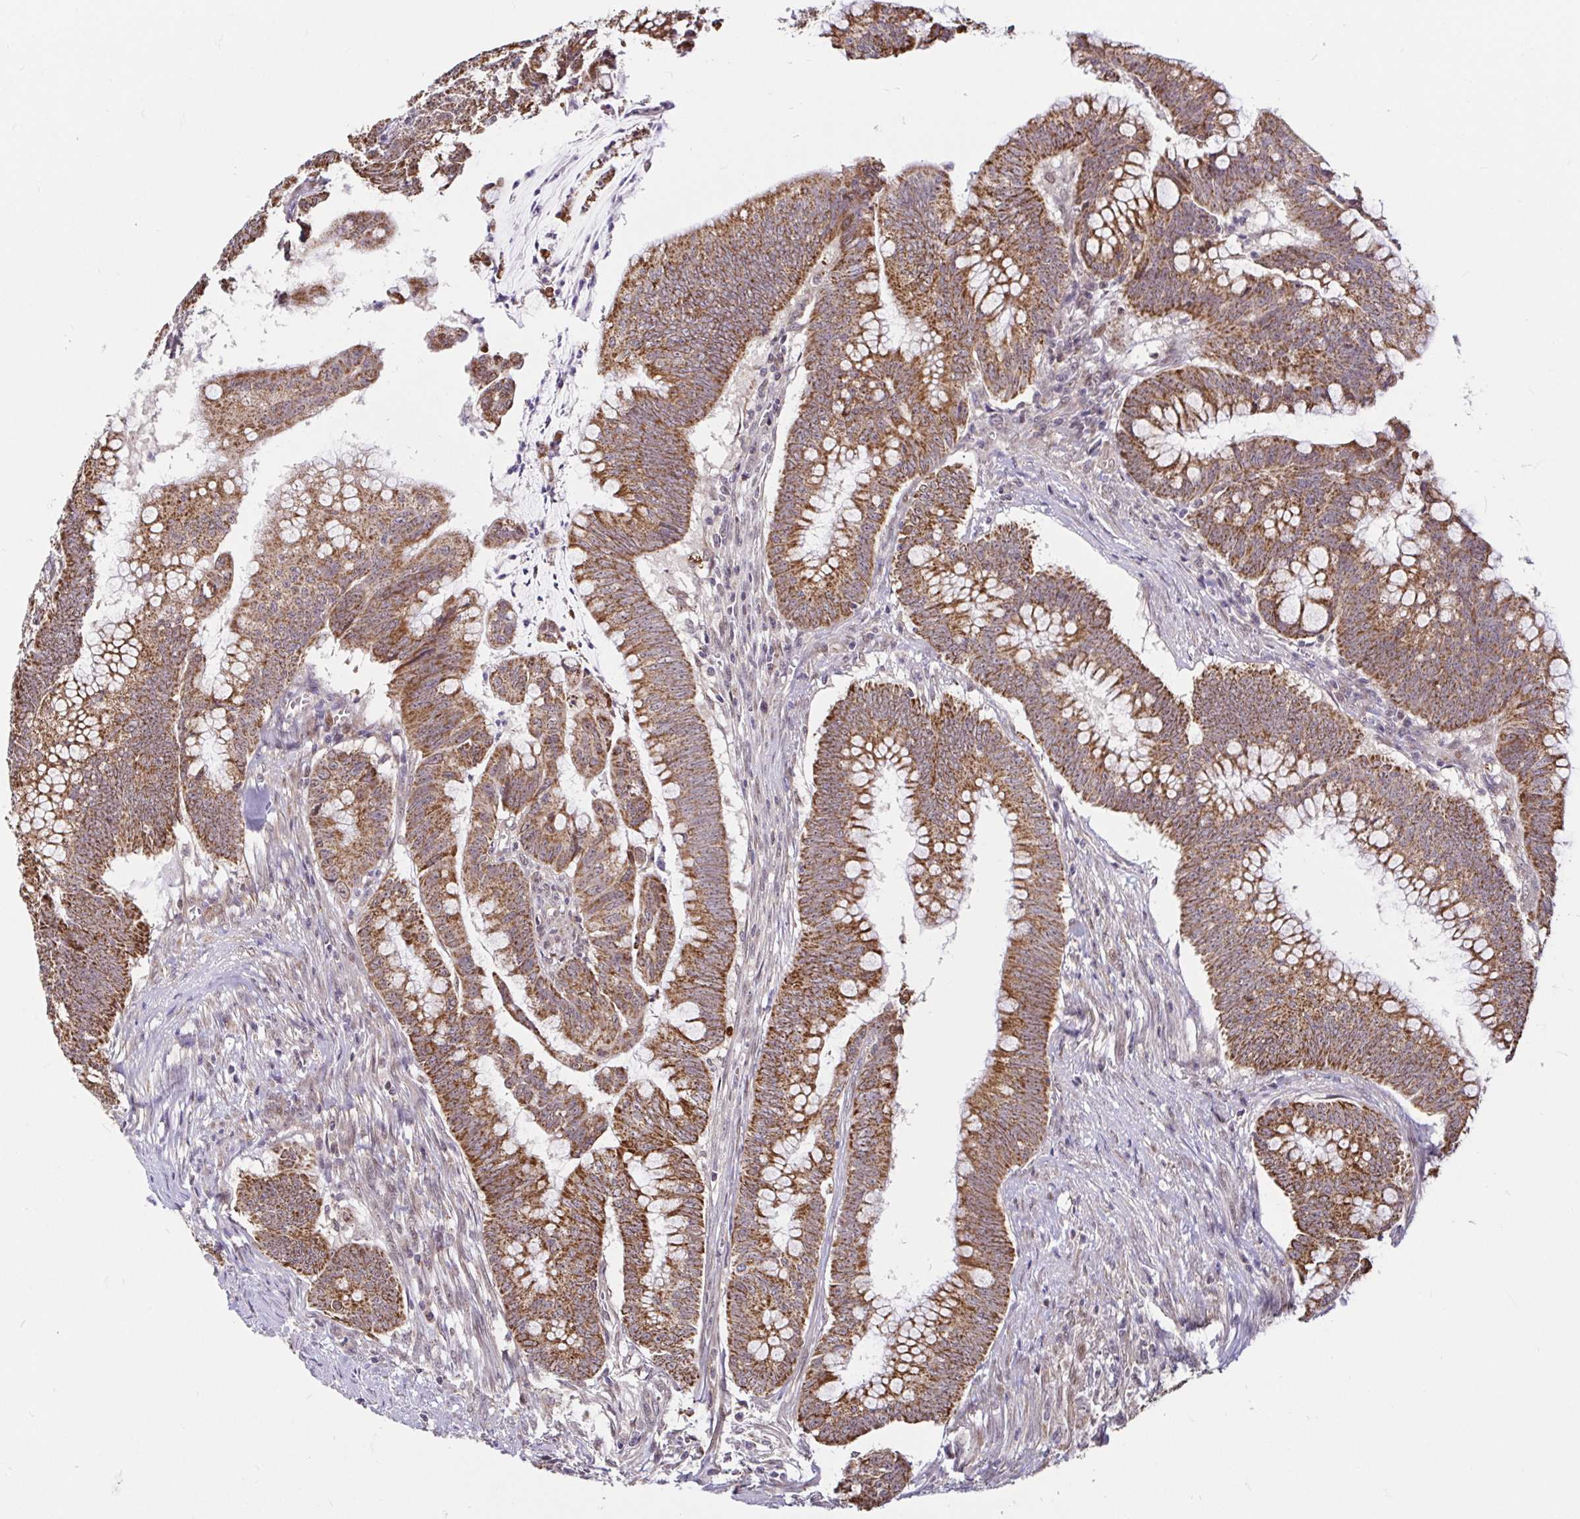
{"staining": {"intensity": "strong", "quantity": ">75%", "location": "cytoplasmic/membranous"}, "tissue": "colorectal cancer", "cell_type": "Tumor cells", "image_type": "cancer", "snomed": [{"axis": "morphology", "description": "Adenocarcinoma, NOS"}, {"axis": "topography", "description": "Colon"}], "caption": "IHC of colorectal adenocarcinoma exhibits high levels of strong cytoplasmic/membranous expression in about >75% of tumor cells. (brown staining indicates protein expression, while blue staining denotes nuclei).", "gene": "TIMM50", "patient": {"sex": "male", "age": 62}}